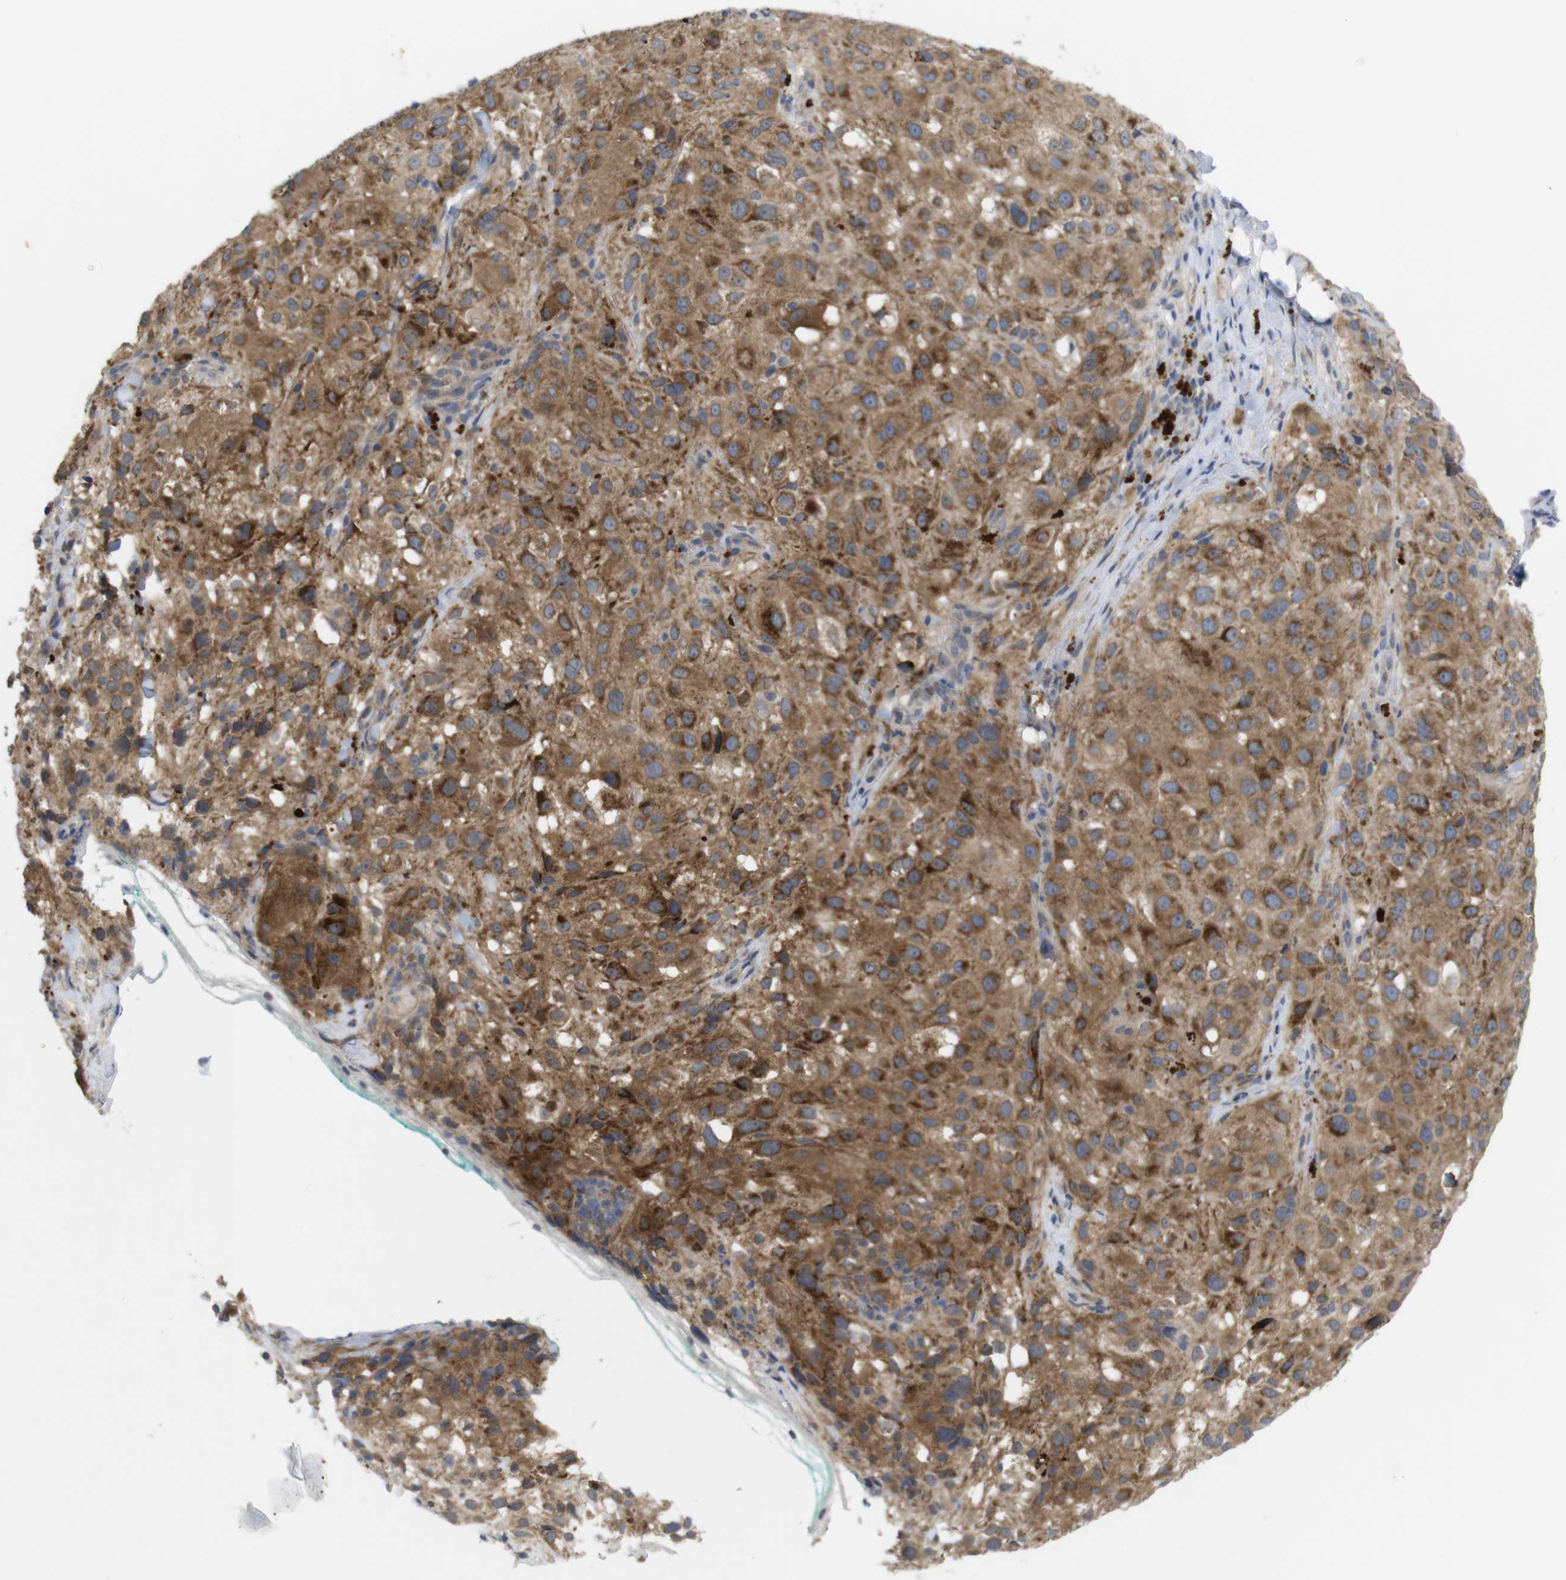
{"staining": {"intensity": "moderate", "quantity": ">75%", "location": "cytoplasmic/membranous"}, "tissue": "melanoma", "cell_type": "Tumor cells", "image_type": "cancer", "snomed": [{"axis": "morphology", "description": "Necrosis, NOS"}, {"axis": "morphology", "description": "Malignant melanoma, NOS"}, {"axis": "topography", "description": "Skin"}], "caption": "Malignant melanoma stained for a protein exhibits moderate cytoplasmic/membranous positivity in tumor cells.", "gene": "BCAR3", "patient": {"sex": "female", "age": 87}}